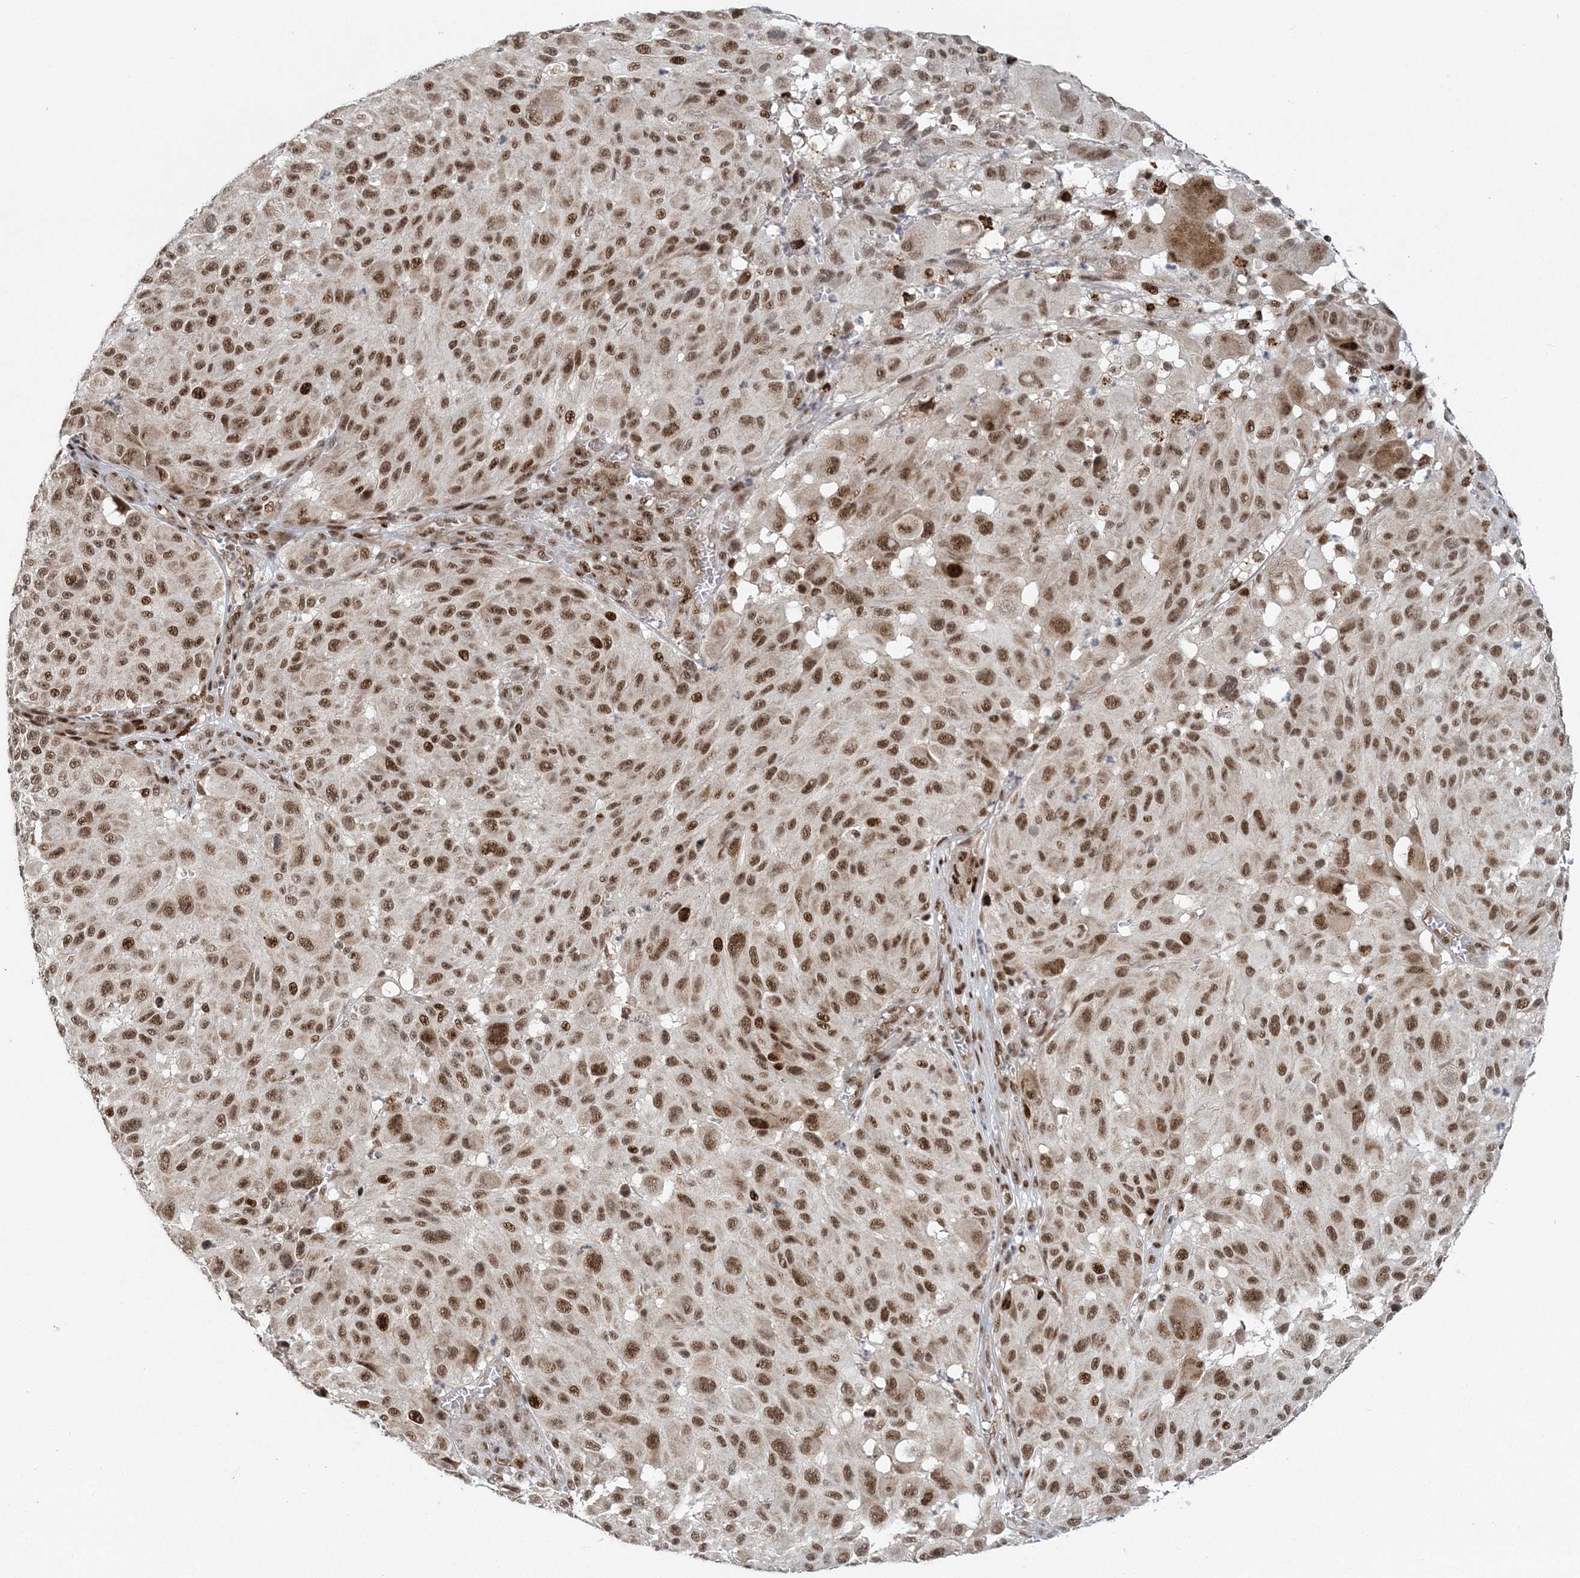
{"staining": {"intensity": "moderate", "quantity": ">75%", "location": "nuclear"}, "tissue": "melanoma", "cell_type": "Tumor cells", "image_type": "cancer", "snomed": [{"axis": "morphology", "description": "Malignant melanoma, NOS"}, {"axis": "topography", "description": "Skin"}], "caption": "Tumor cells reveal medium levels of moderate nuclear staining in about >75% of cells in malignant melanoma.", "gene": "CWC22", "patient": {"sex": "male", "age": 83}}